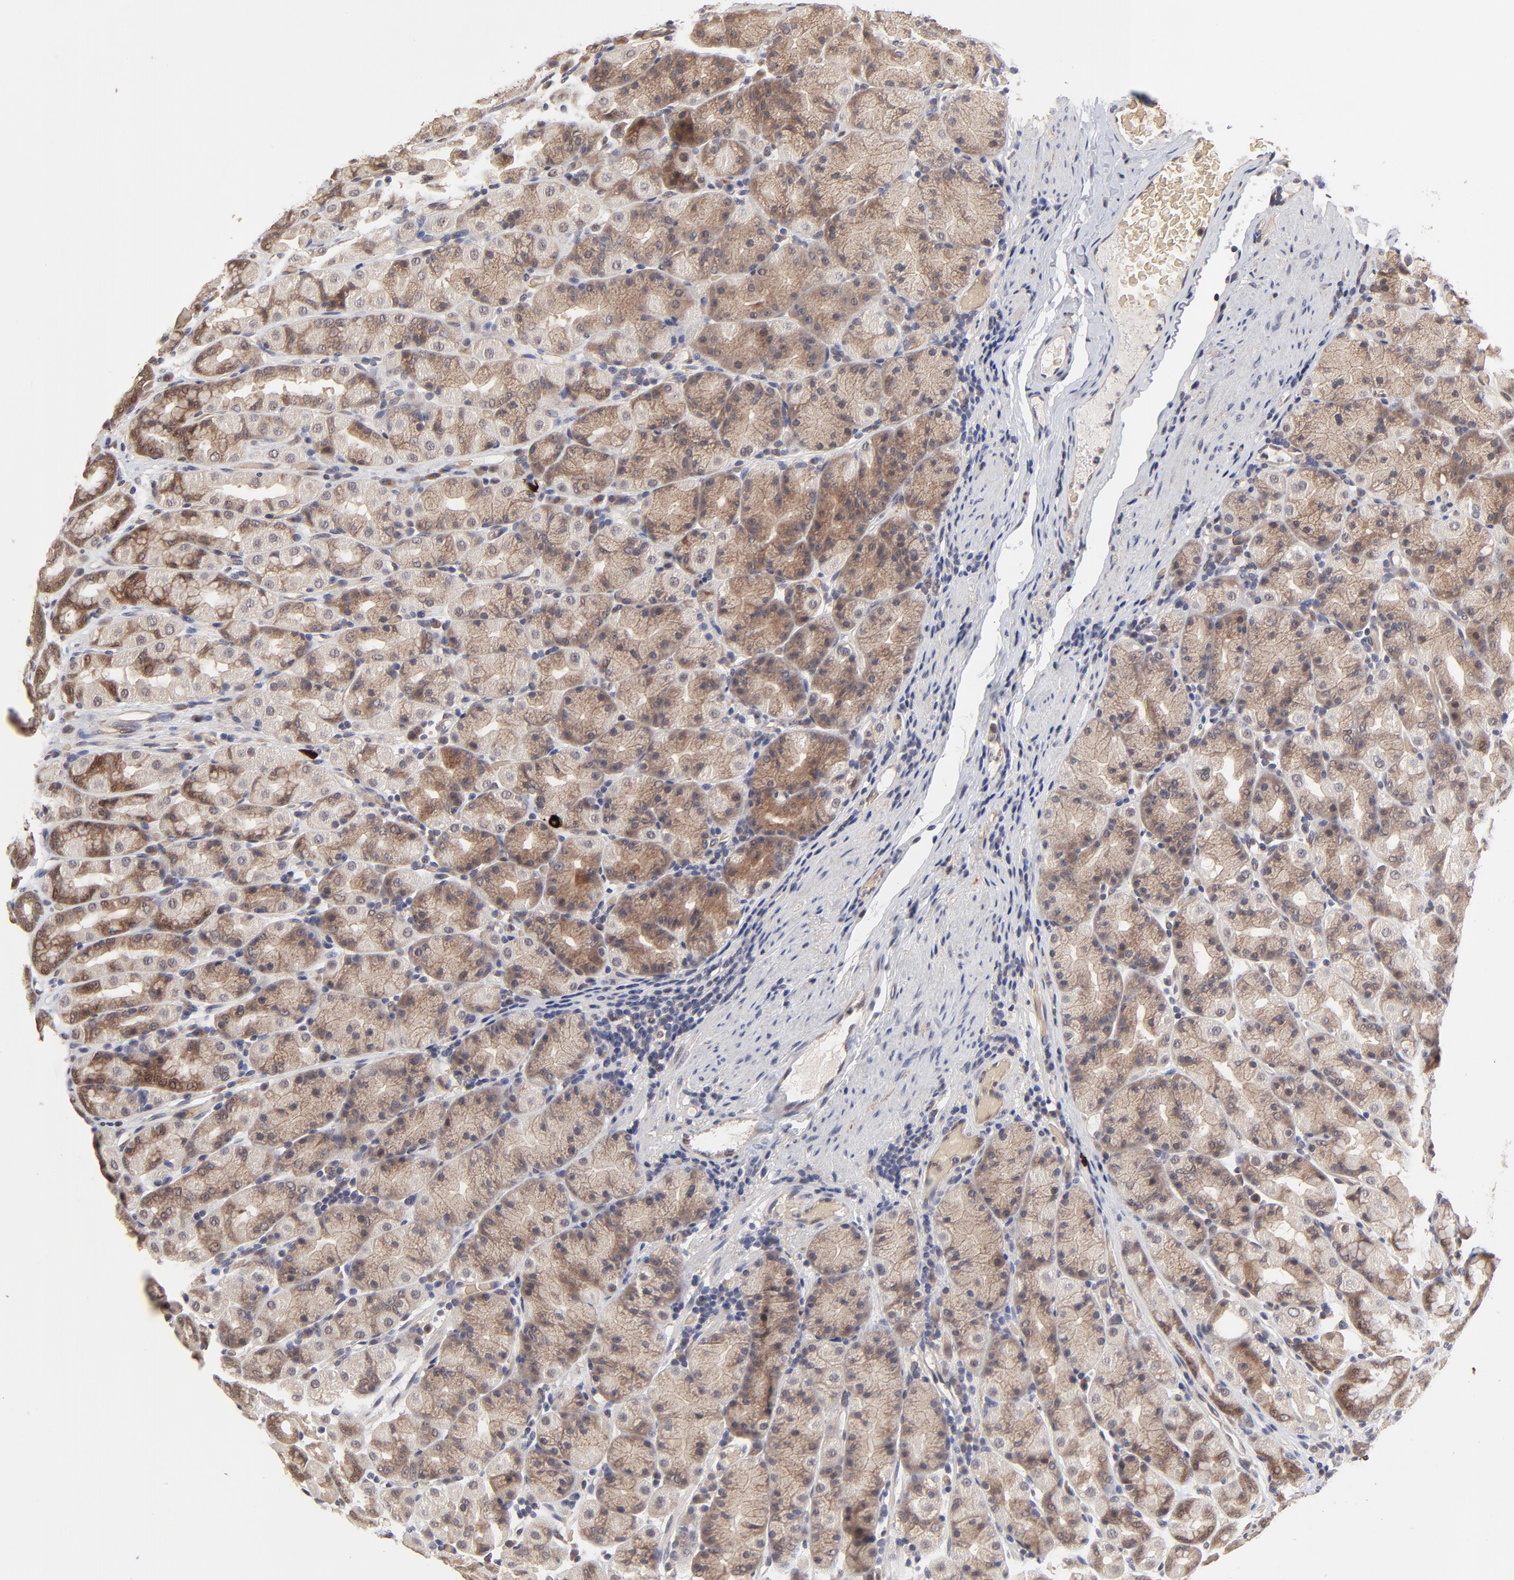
{"staining": {"intensity": "moderate", "quantity": ">75%", "location": "cytoplasmic/membranous"}, "tissue": "stomach", "cell_type": "Glandular cells", "image_type": "normal", "snomed": [{"axis": "morphology", "description": "Normal tissue, NOS"}, {"axis": "topography", "description": "Stomach, upper"}], "caption": "Brown immunohistochemical staining in benign human stomach demonstrates moderate cytoplasmic/membranous expression in approximately >75% of glandular cells. The protein of interest is stained brown, and the nuclei are stained in blue (DAB (3,3'-diaminobenzidine) IHC with brightfield microscopy, high magnification).", "gene": "FRMD8", "patient": {"sex": "male", "age": 68}}